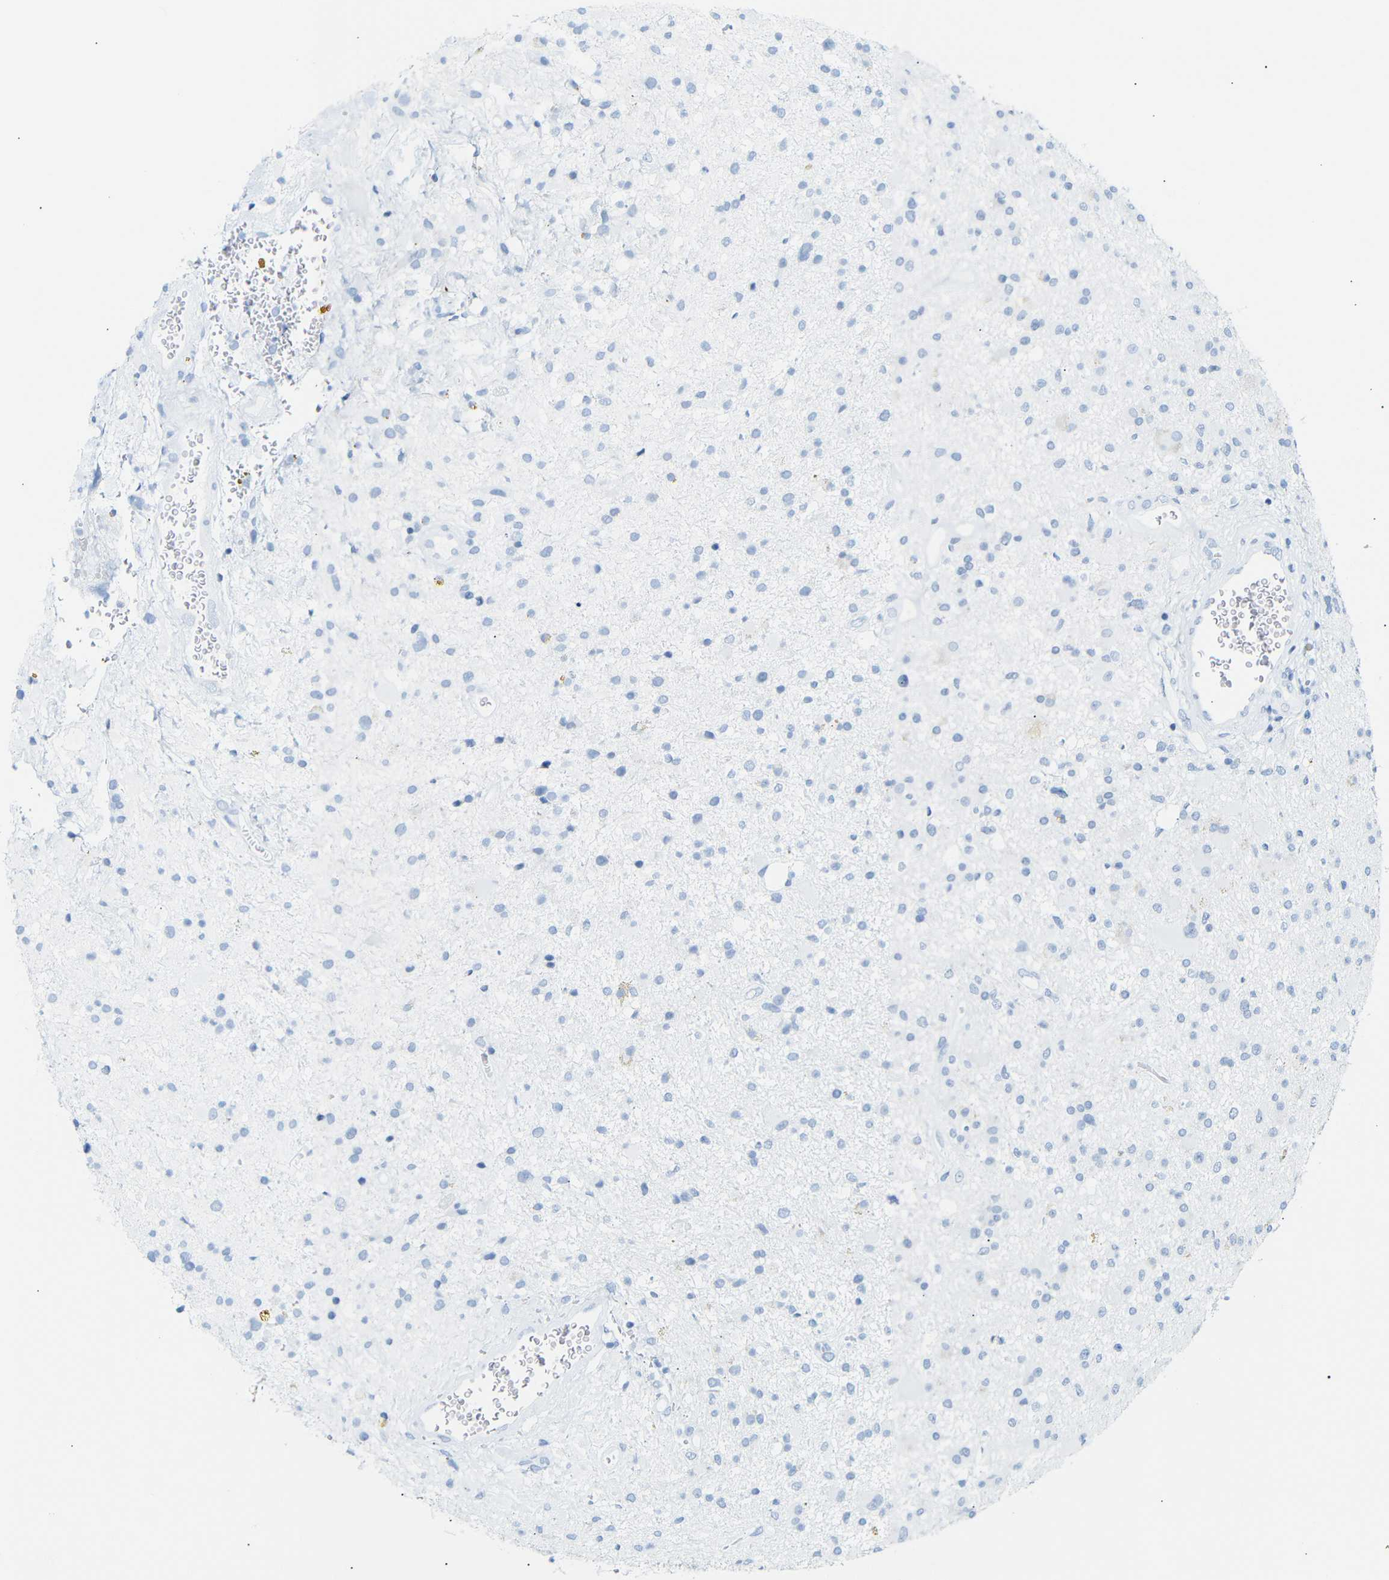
{"staining": {"intensity": "negative", "quantity": "none", "location": "none"}, "tissue": "glioma", "cell_type": "Tumor cells", "image_type": "cancer", "snomed": [{"axis": "morphology", "description": "Glioma, malignant, High grade"}, {"axis": "topography", "description": "Brain"}], "caption": "A high-resolution photomicrograph shows IHC staining of high-grade glioma (malignant), which reveals no significant expression in tumor cells.", "gene": "DYNAP", "patient": {"sex": "male", "age": 33}}